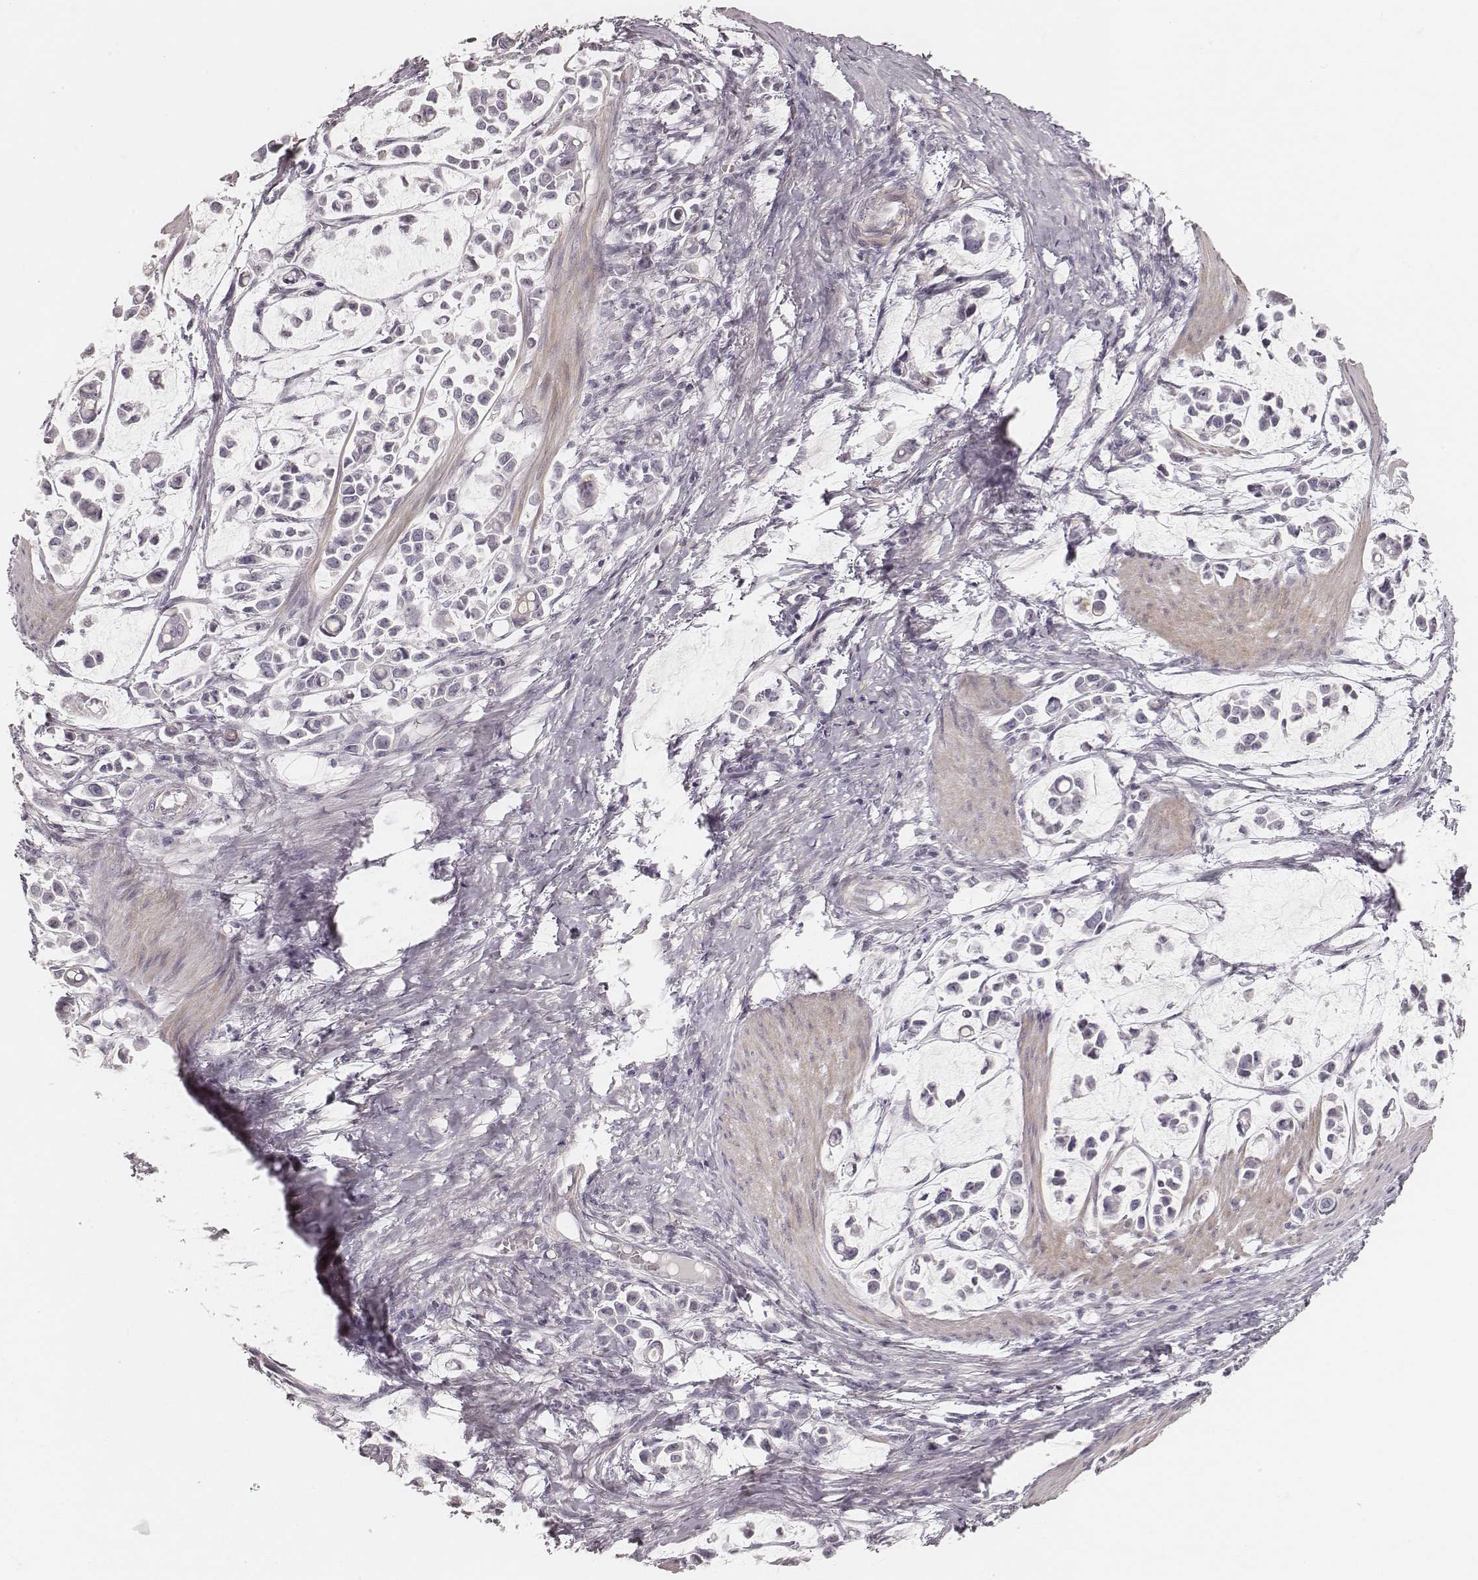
{"staining": {"intensity": "negative", "quantity": "none", "location": "none"}, "tissue": "stomach cancer", "cell_type": "Tumor cells", "image_type": "cancer", "snomed": [{"axis": "morphology", "description": "Adenocarcinoma, NOS"}, {"axis": "topography", "description": "Stomach"}], "caption": "This is an immunohistochemistry histopathology image of stomach adenocarcinoma. There is no positivity in tumor cells.", "gene": "SPATA24", "patient": {"sex": "male", "age": 82}}